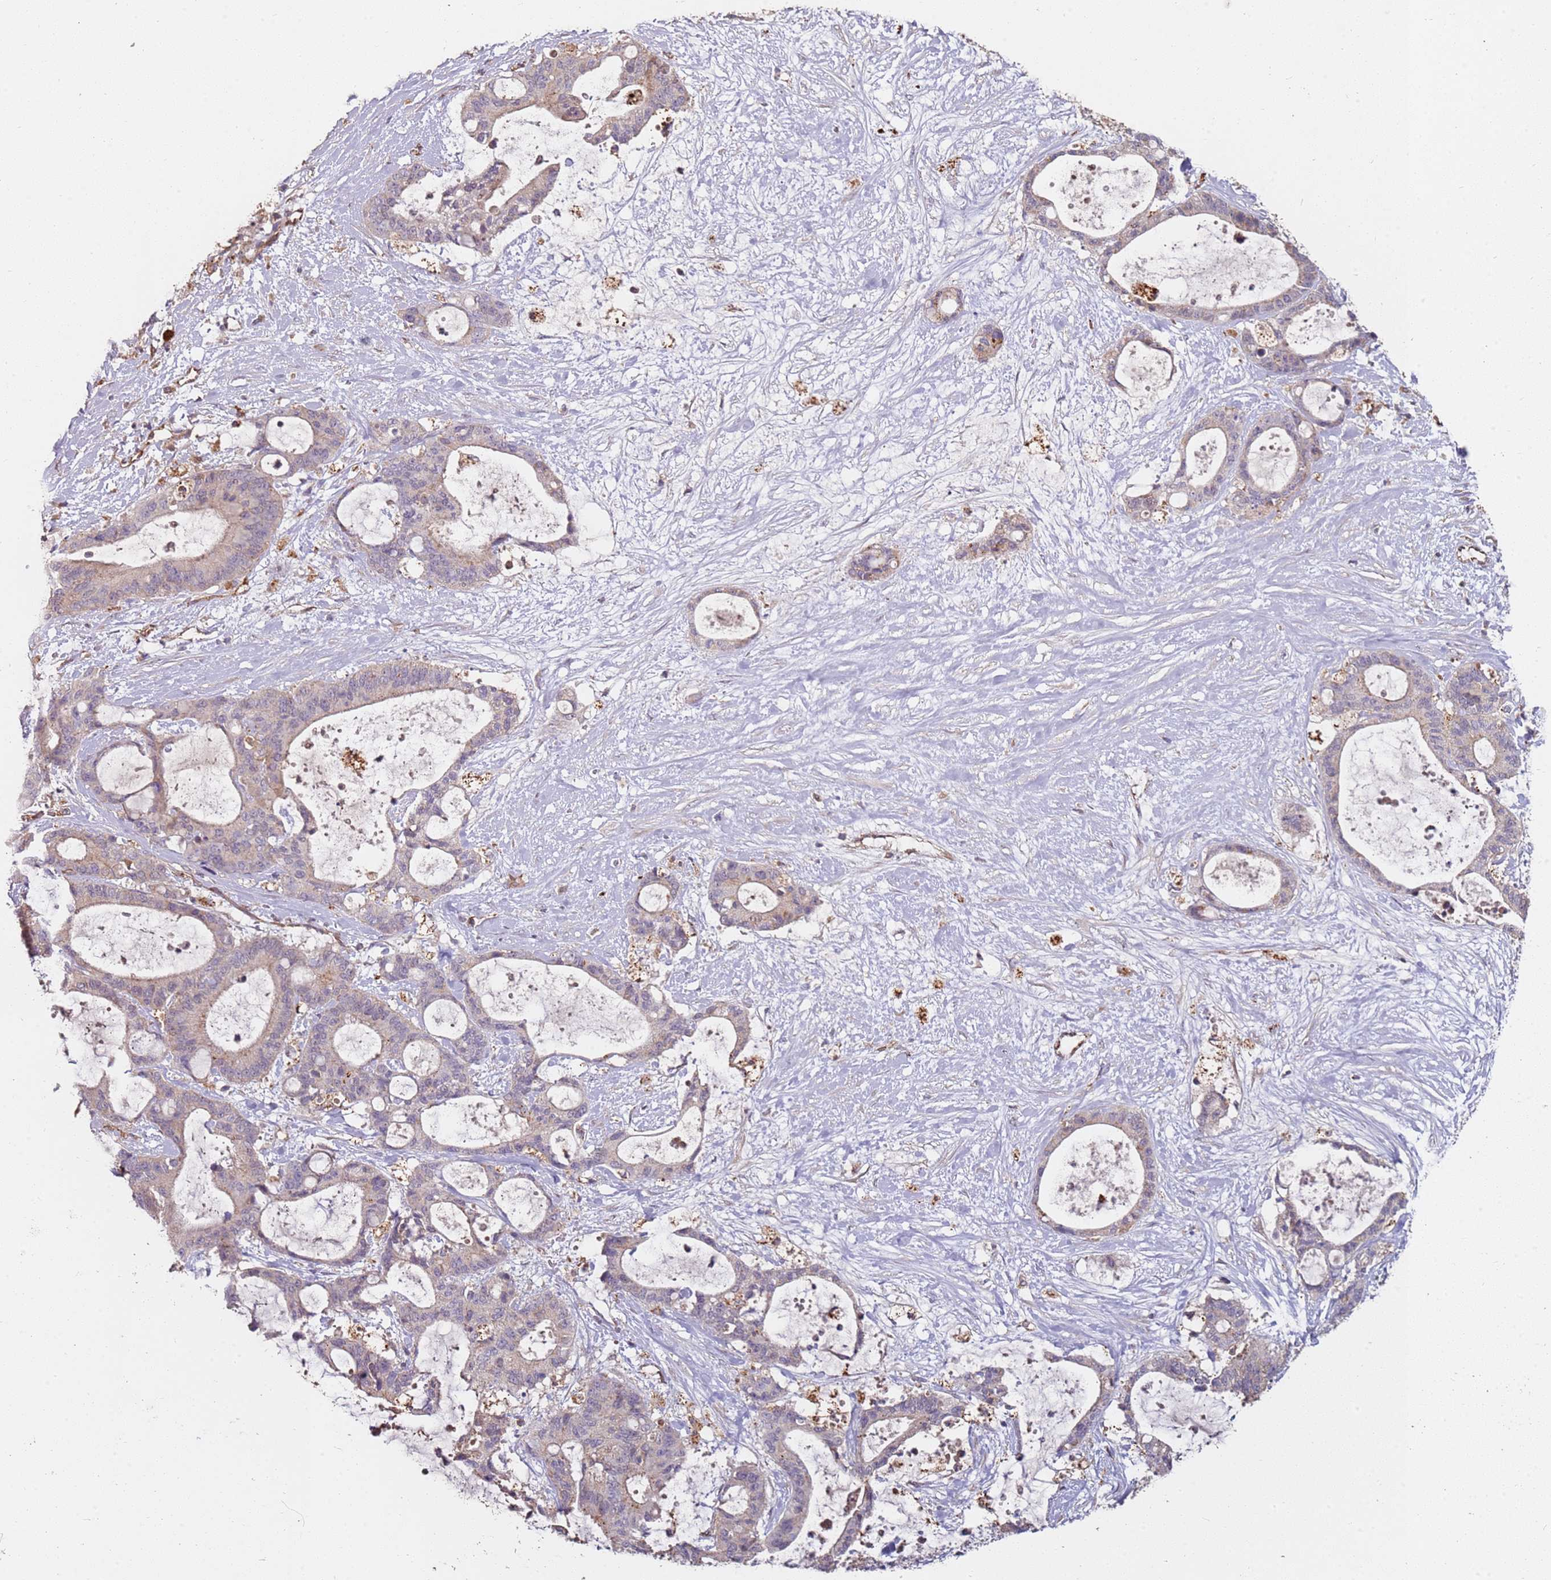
{"staining": {"intensity": "weak", "quantity": "25%-75%", "location": "cytoplasmic/membranous"}, "tissue": "liver cancer", "cell_type": "Tumor cells", "image_type": "cancer", "snomed": [{"axis": "morphology", "description": "Normal tissue, NOS"}, {"axis": "morphology", "description": "Cholangiocarcinoma"}, {"axis": "topography", "description": "Liver"}, {"axis": "topography", "description": "Peripheral nerve tissue"}], "caption": "About 25%-75% of tumor cells in liver cancer show weak cytoplasmic/membranous protein positivity as visualized by brown immunohistochemical staining.", "gene": "SCGB2B2", "patient": {"sex": "female", "age": 73}}